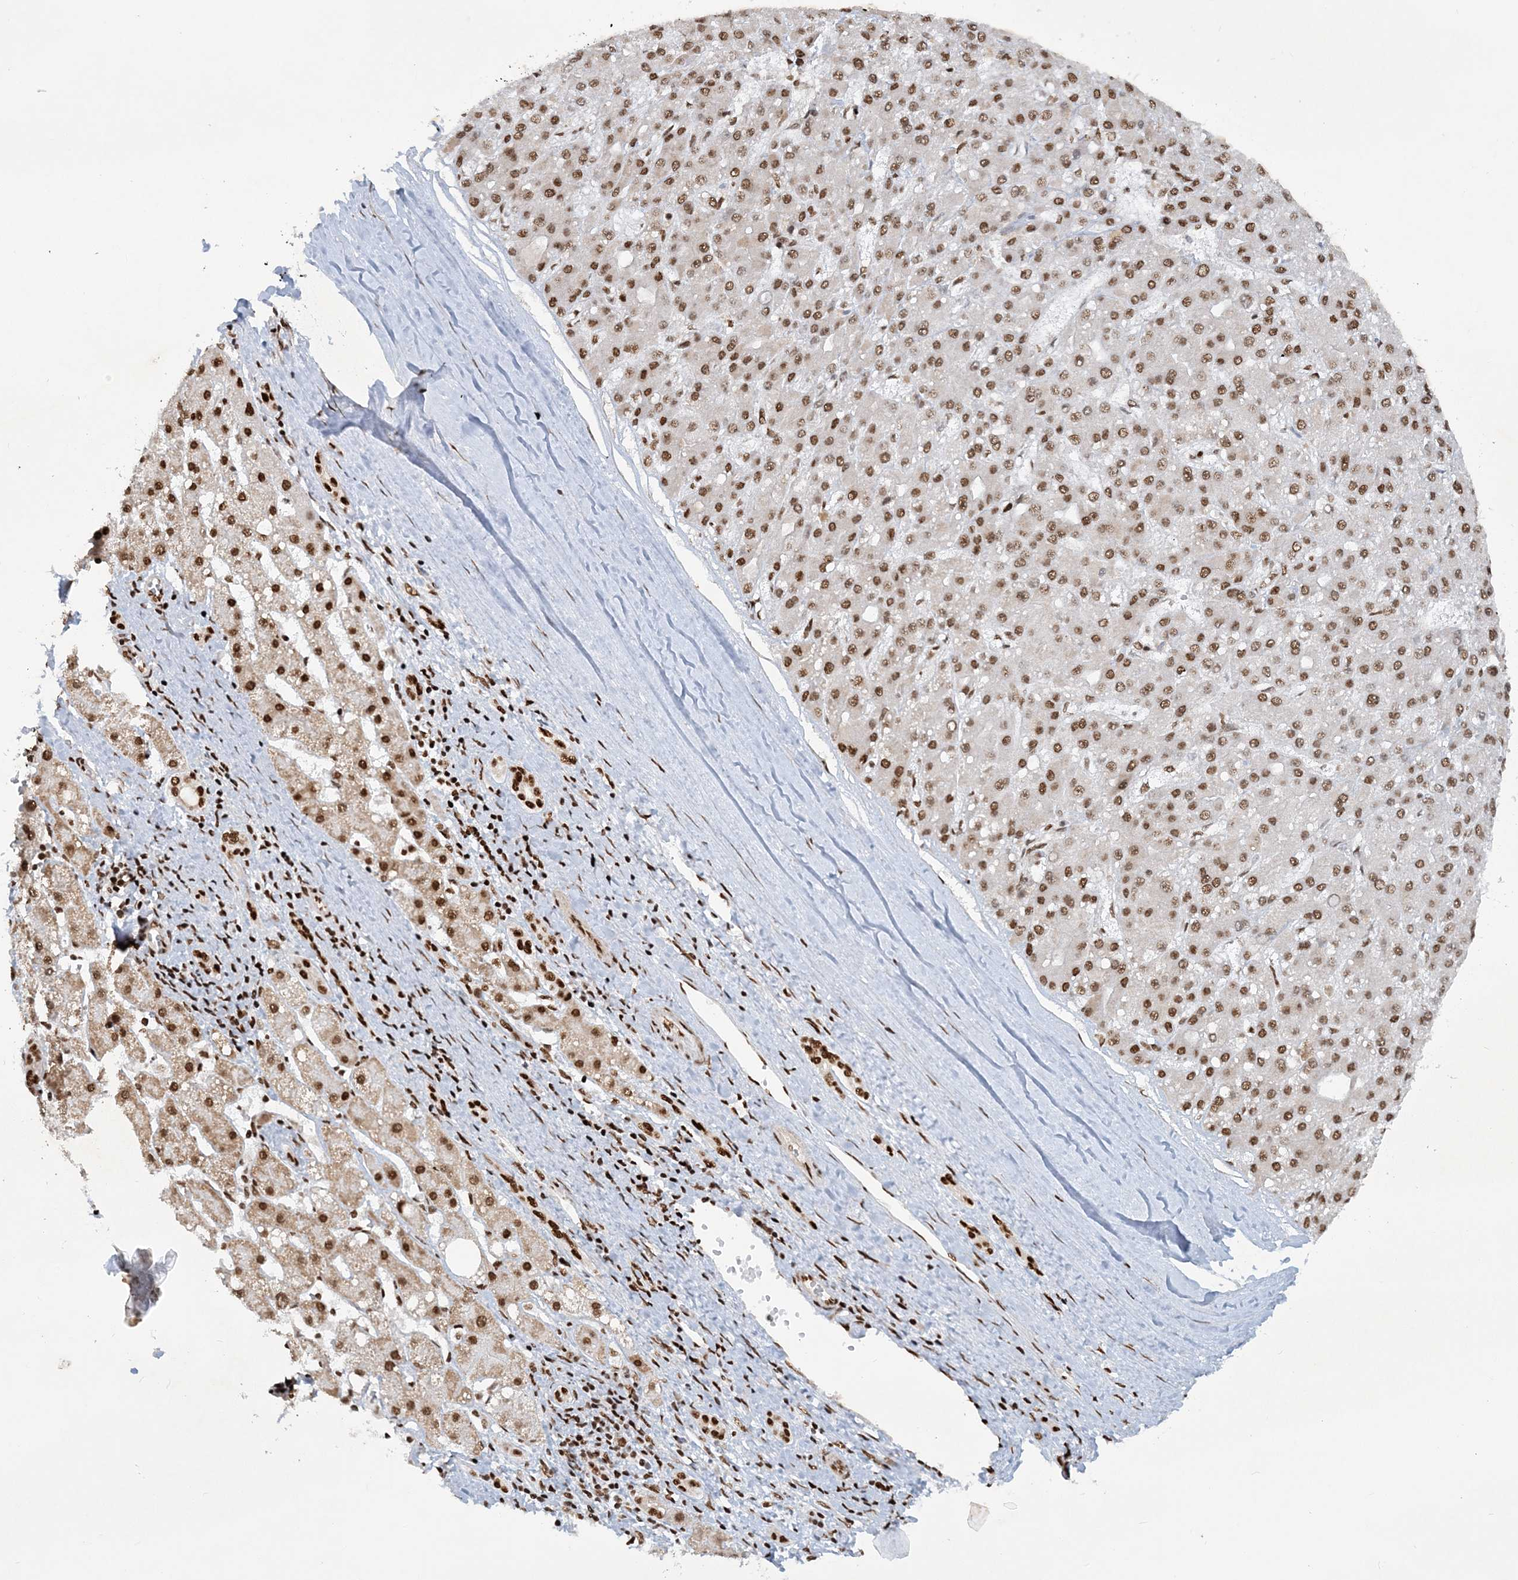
{"staining": {"intensity": "strong", "quantity": ">75%", "location": "nuclear"}, "tissue": "liver cancer", "cell_type": "Tumor cells", "image_type": "cancer", "snomed": [{"axis": "morphology", "description": "Carcinoma, Hepatocellular, NOS"}, {"axis": "topography", "description": "Liver"}], "caption": "The immunohistochemical stain highlights strong nuclear expression in tumor cells of hepatocellular carcinoma (liver) tissue.", "gene": "DELE1", "patient": {"sex": "male", "age": 67}}